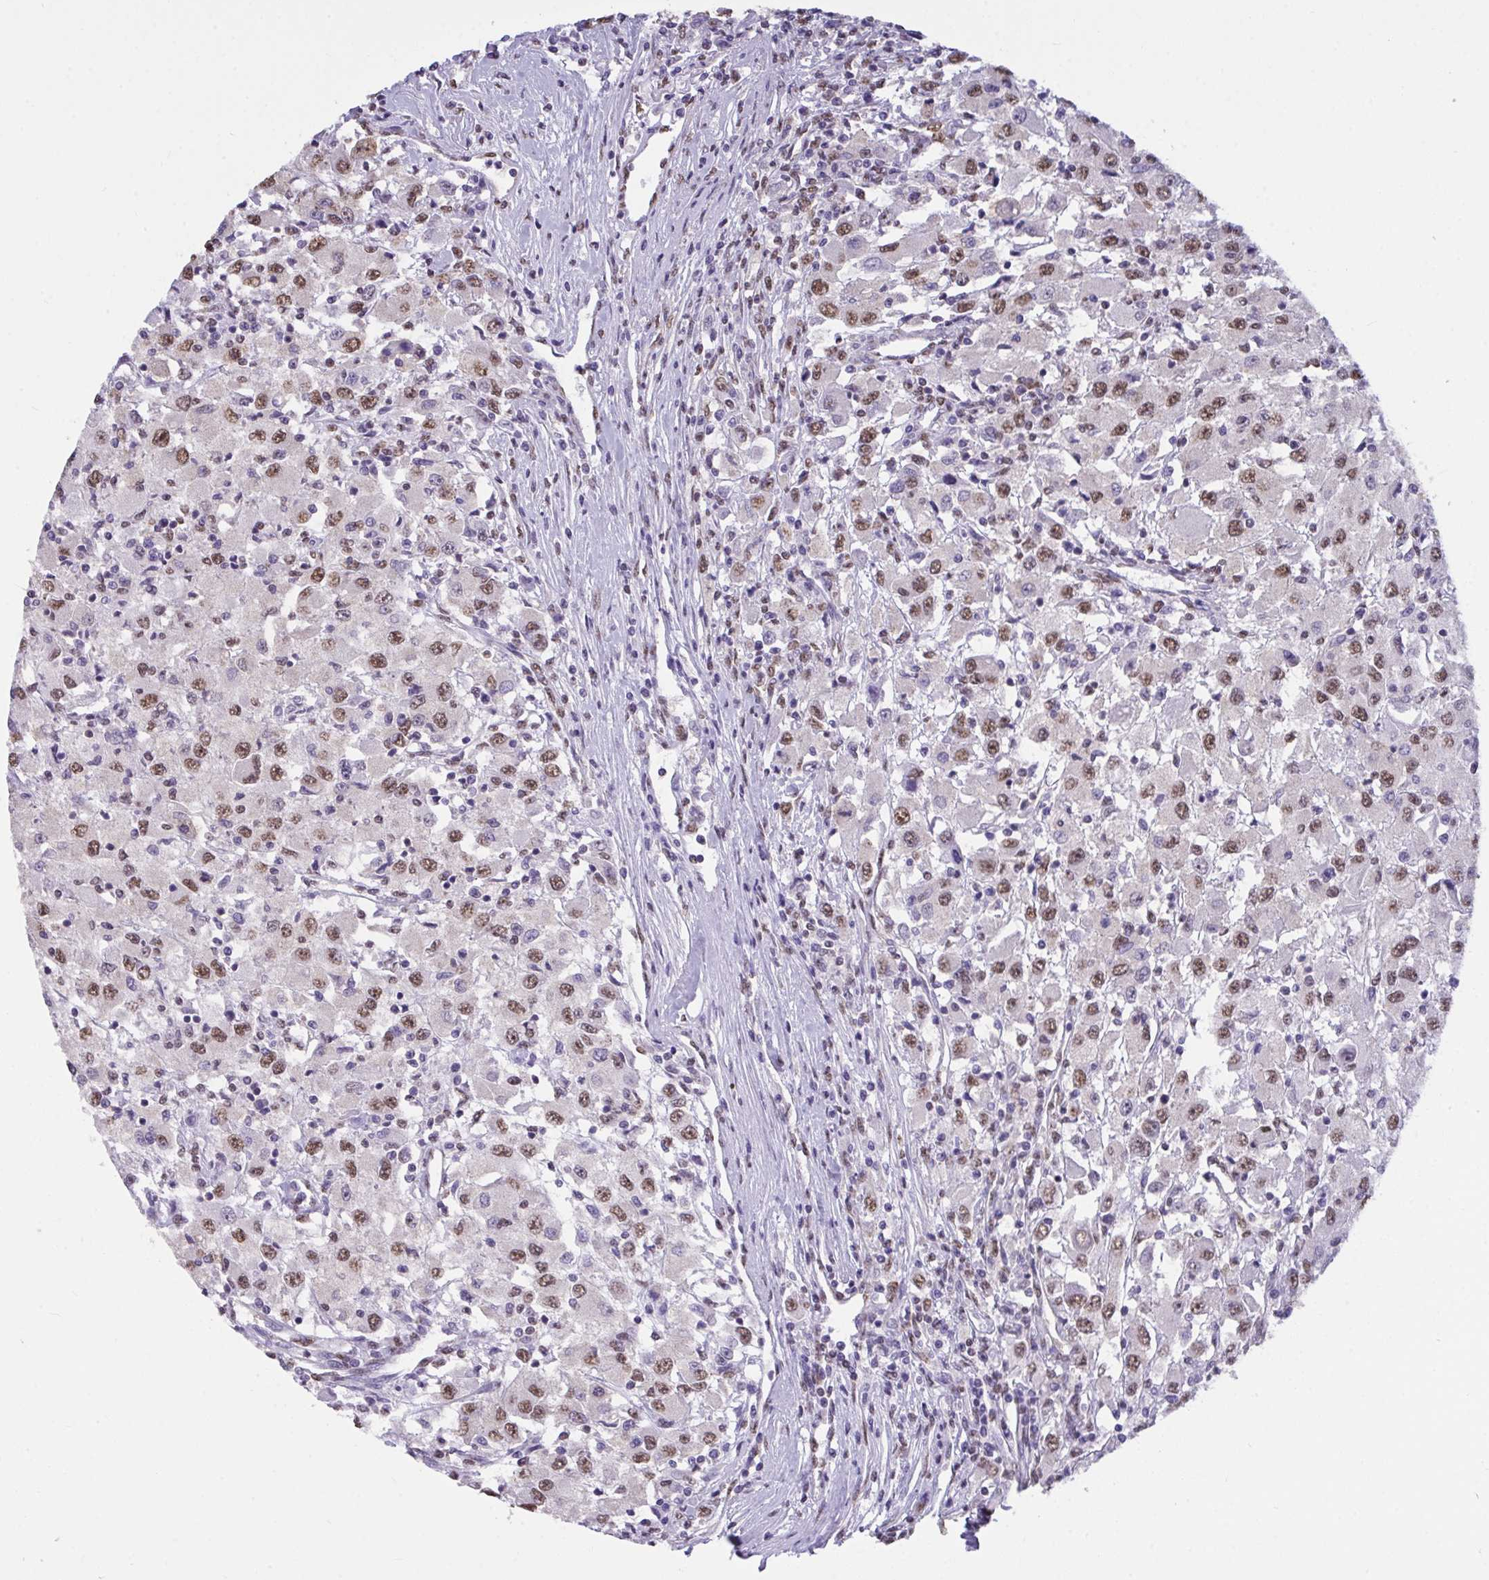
{"staining": {"intensity": "moderate", "quantity": ">75%", "location": "nuclear"}, "tissue": "renal cancer", "cell_type": "Tumor cells", "image_type": "cancer", "snomed": [{"axis": "morphology", "description": "Adenocarcinoma, NOS"}, {"axis": "topography", "description": "Kidney"}], "caption": "Brown immunohistochemical staining in human renal adenocarcinoma demonstrates moderate nuclear staining in about >75% of tumor cells. (Stains: DAB (3,3'-diaminobenzidine) in brown, nuclei in blue, Microscopy: brightfield microscopy at high magnification).", "gene": "SEMA6B", "patient": {"sex": "female", "age": 67}}